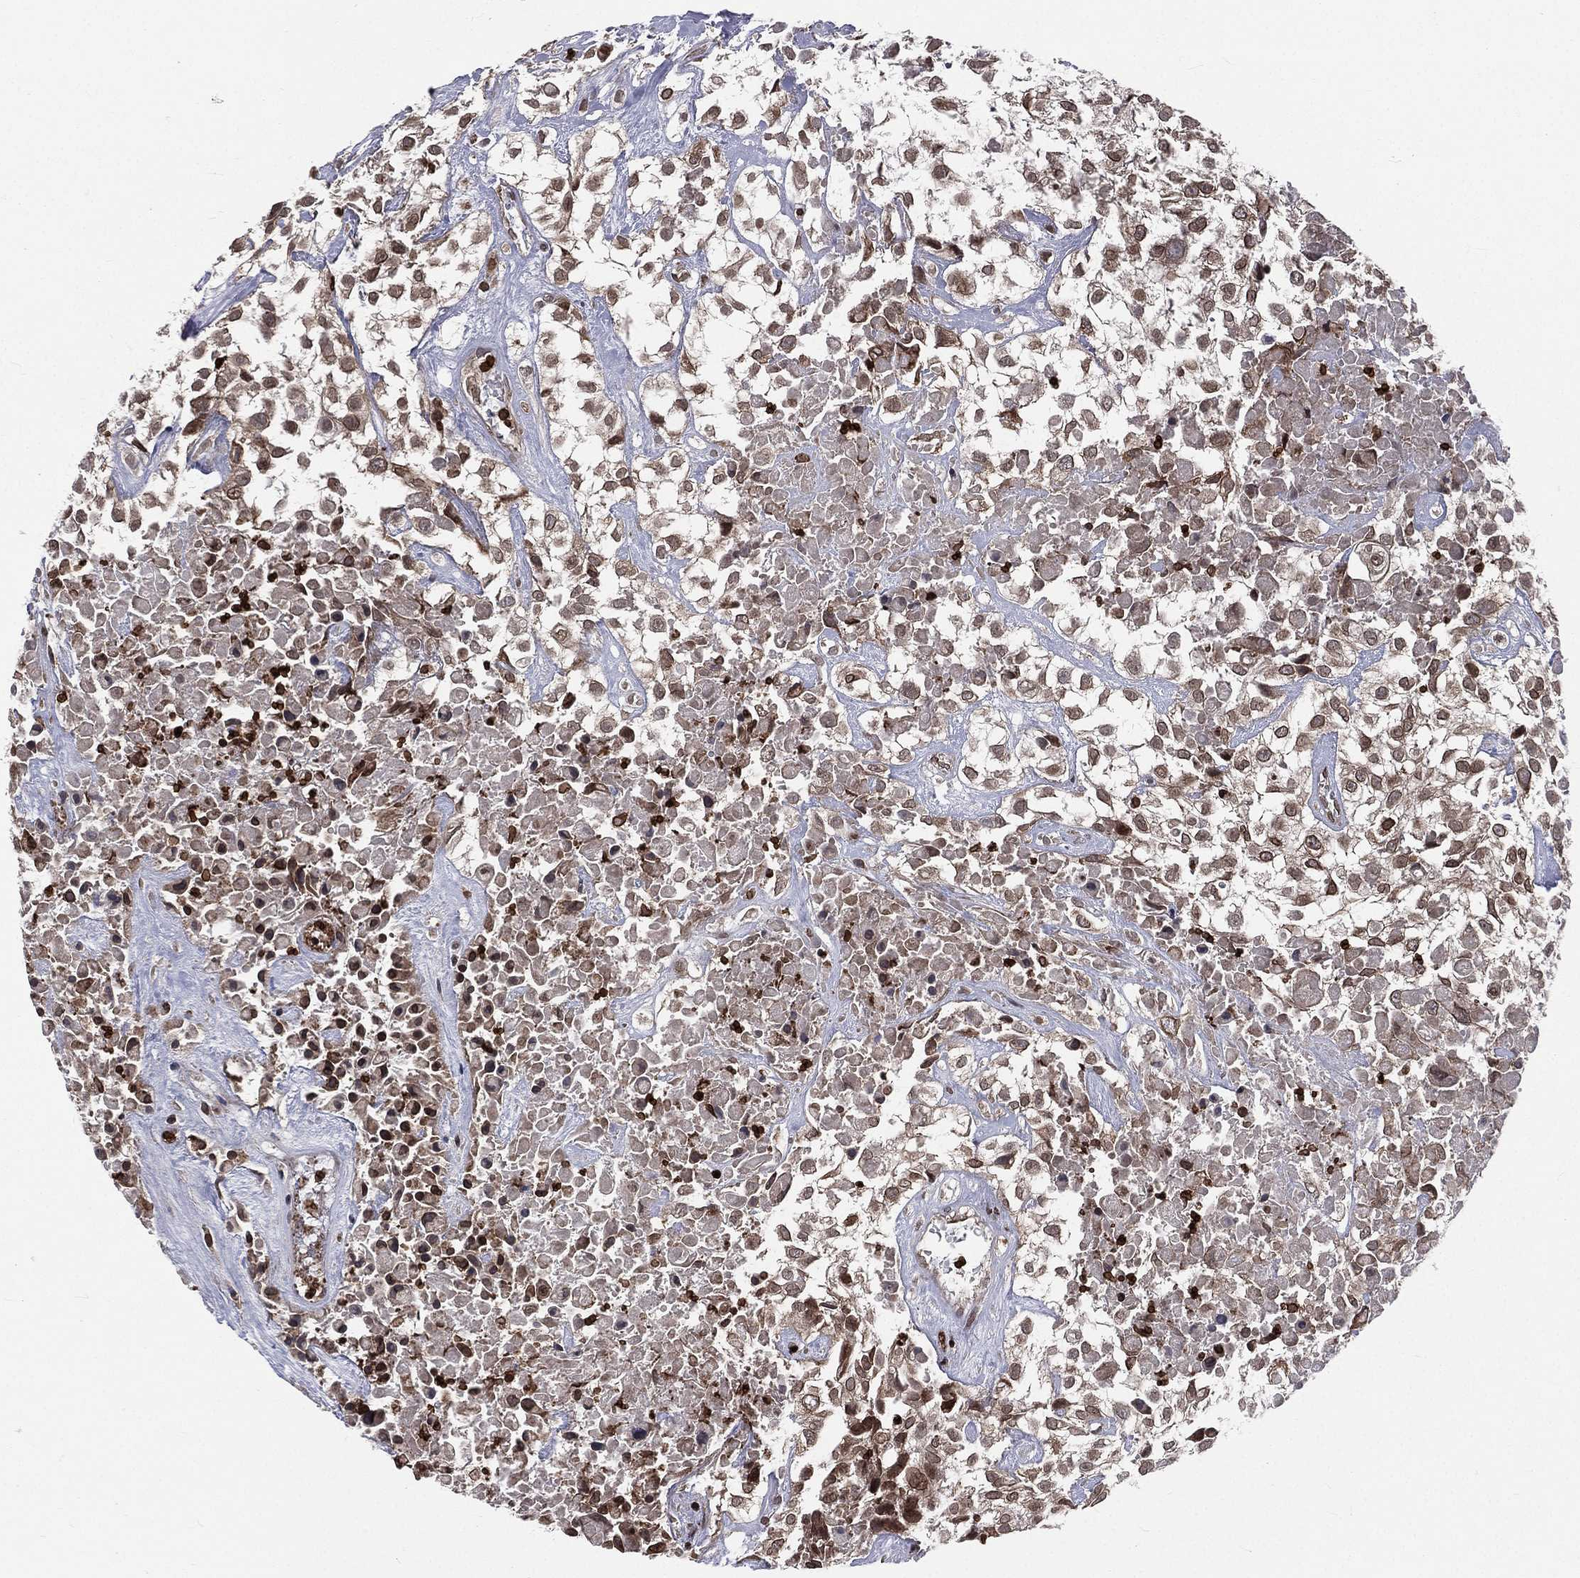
{"staining": {"intensity": "moderate", "quantity": "25%-75%", "location": "cytoplasmic/membranous,nuclear"}, "tissue": "urothelial cancer", "cell_type": "Tumor cells", "image_type": "cancer", "snomed": [{"axis": "morphology", "description": "Urothelial carcinoma, High grade"}, {"axis": "topography", "description": "Urinary bladder"}], "caption": "A brown stain shows moderate cytoplasmic/membranous and nuclear staining of a protein in urothelial carcinoma (high-grade) tumor cells.", "gene": "LBR", "patient": {"sex": "male", "age": 56}}